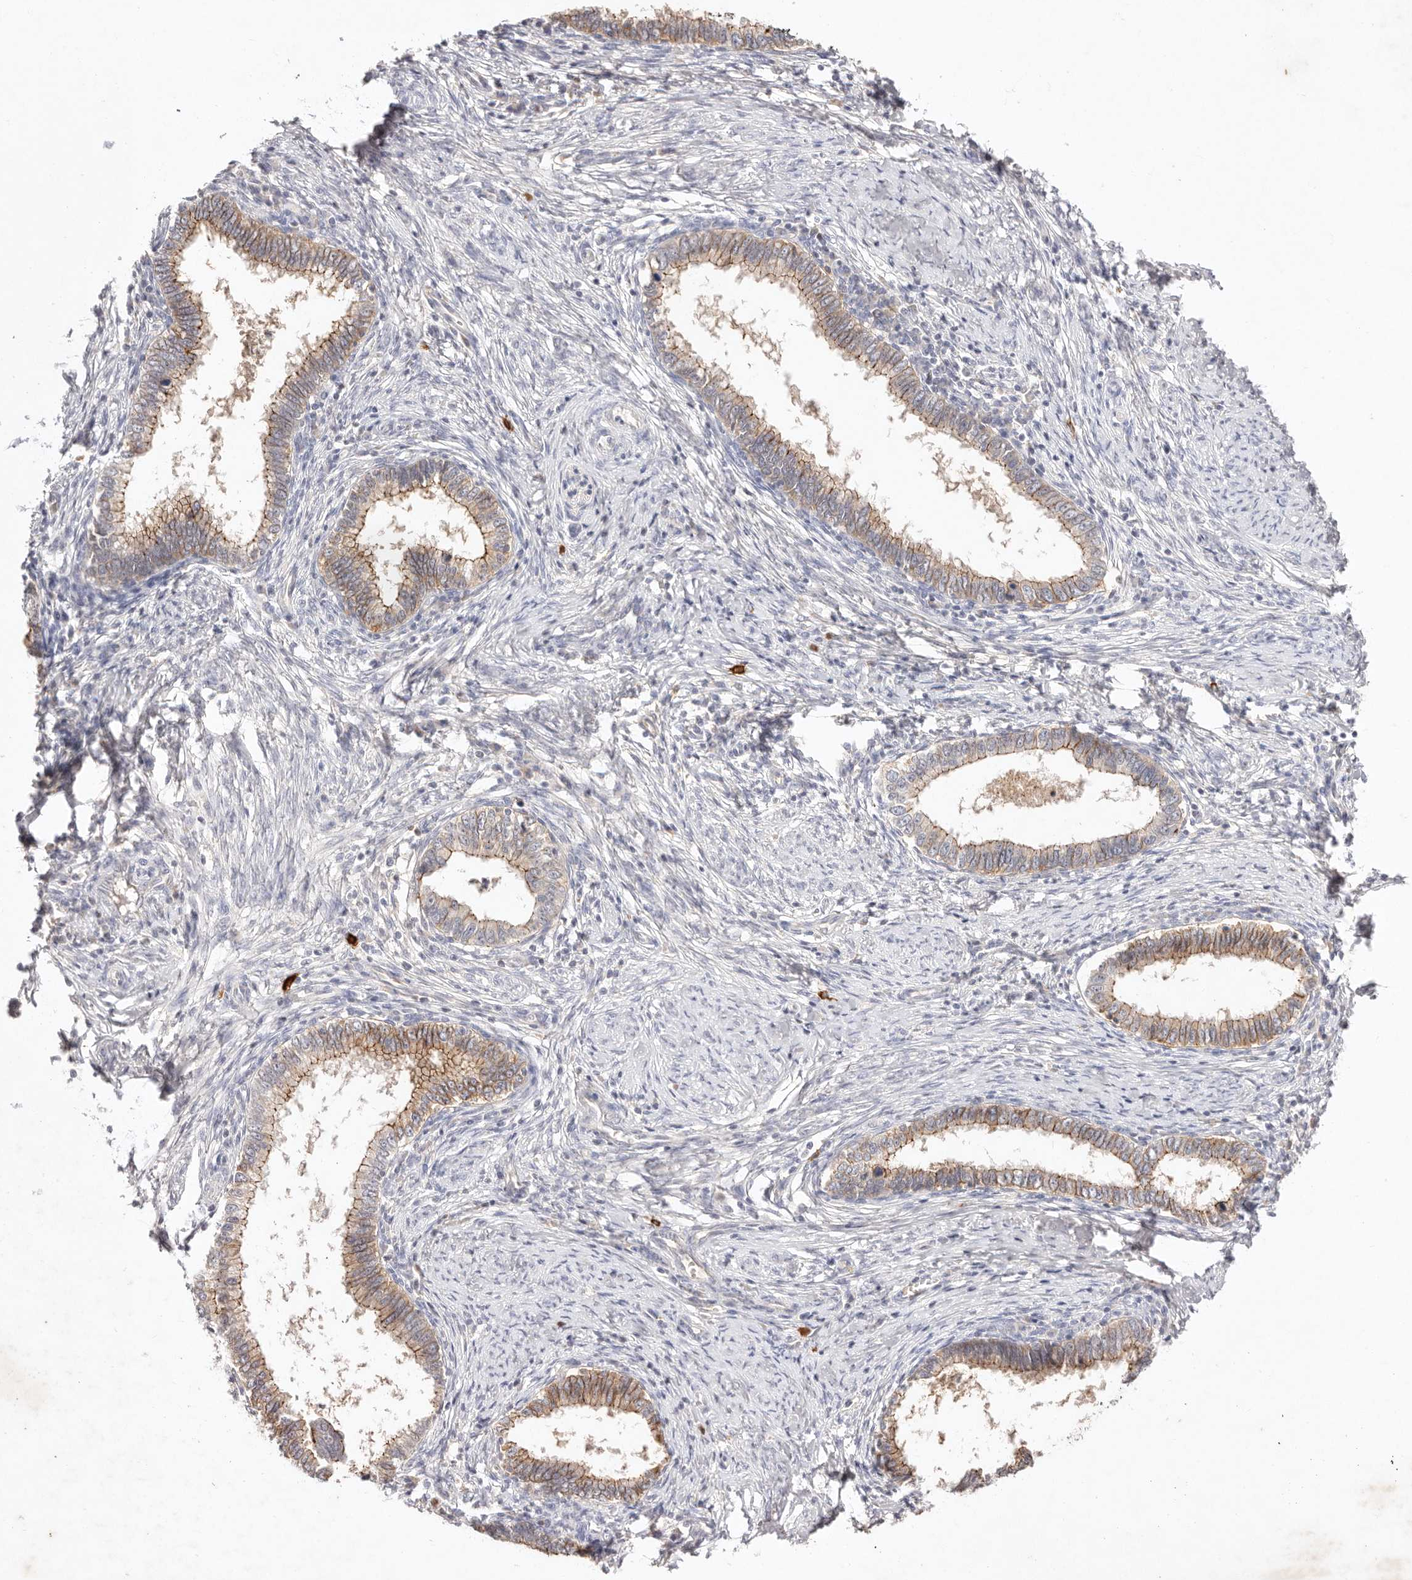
{"staining": {"intensity": "moderate", "quantity": "25%-75%", "location": "cytoplasmic/membranous"}, "tissue": "cervical cancer", "cell_type": "Tumor cells", "image_type": "cancer", "snomed": [{"axis": "morphology", "description": "Adenocarcinoma, NOS"}, {"axis": "topography", "description": "Cervix"}], "caption": "A medium amount of moderate cytoplasmic/membranous positivity is identified in about 25%-75% of tumor cells in cervical cancer (adenocarcinoma) tissue.", "gene": "CXADR", "patient": {"sex": "female", "age": 36}}